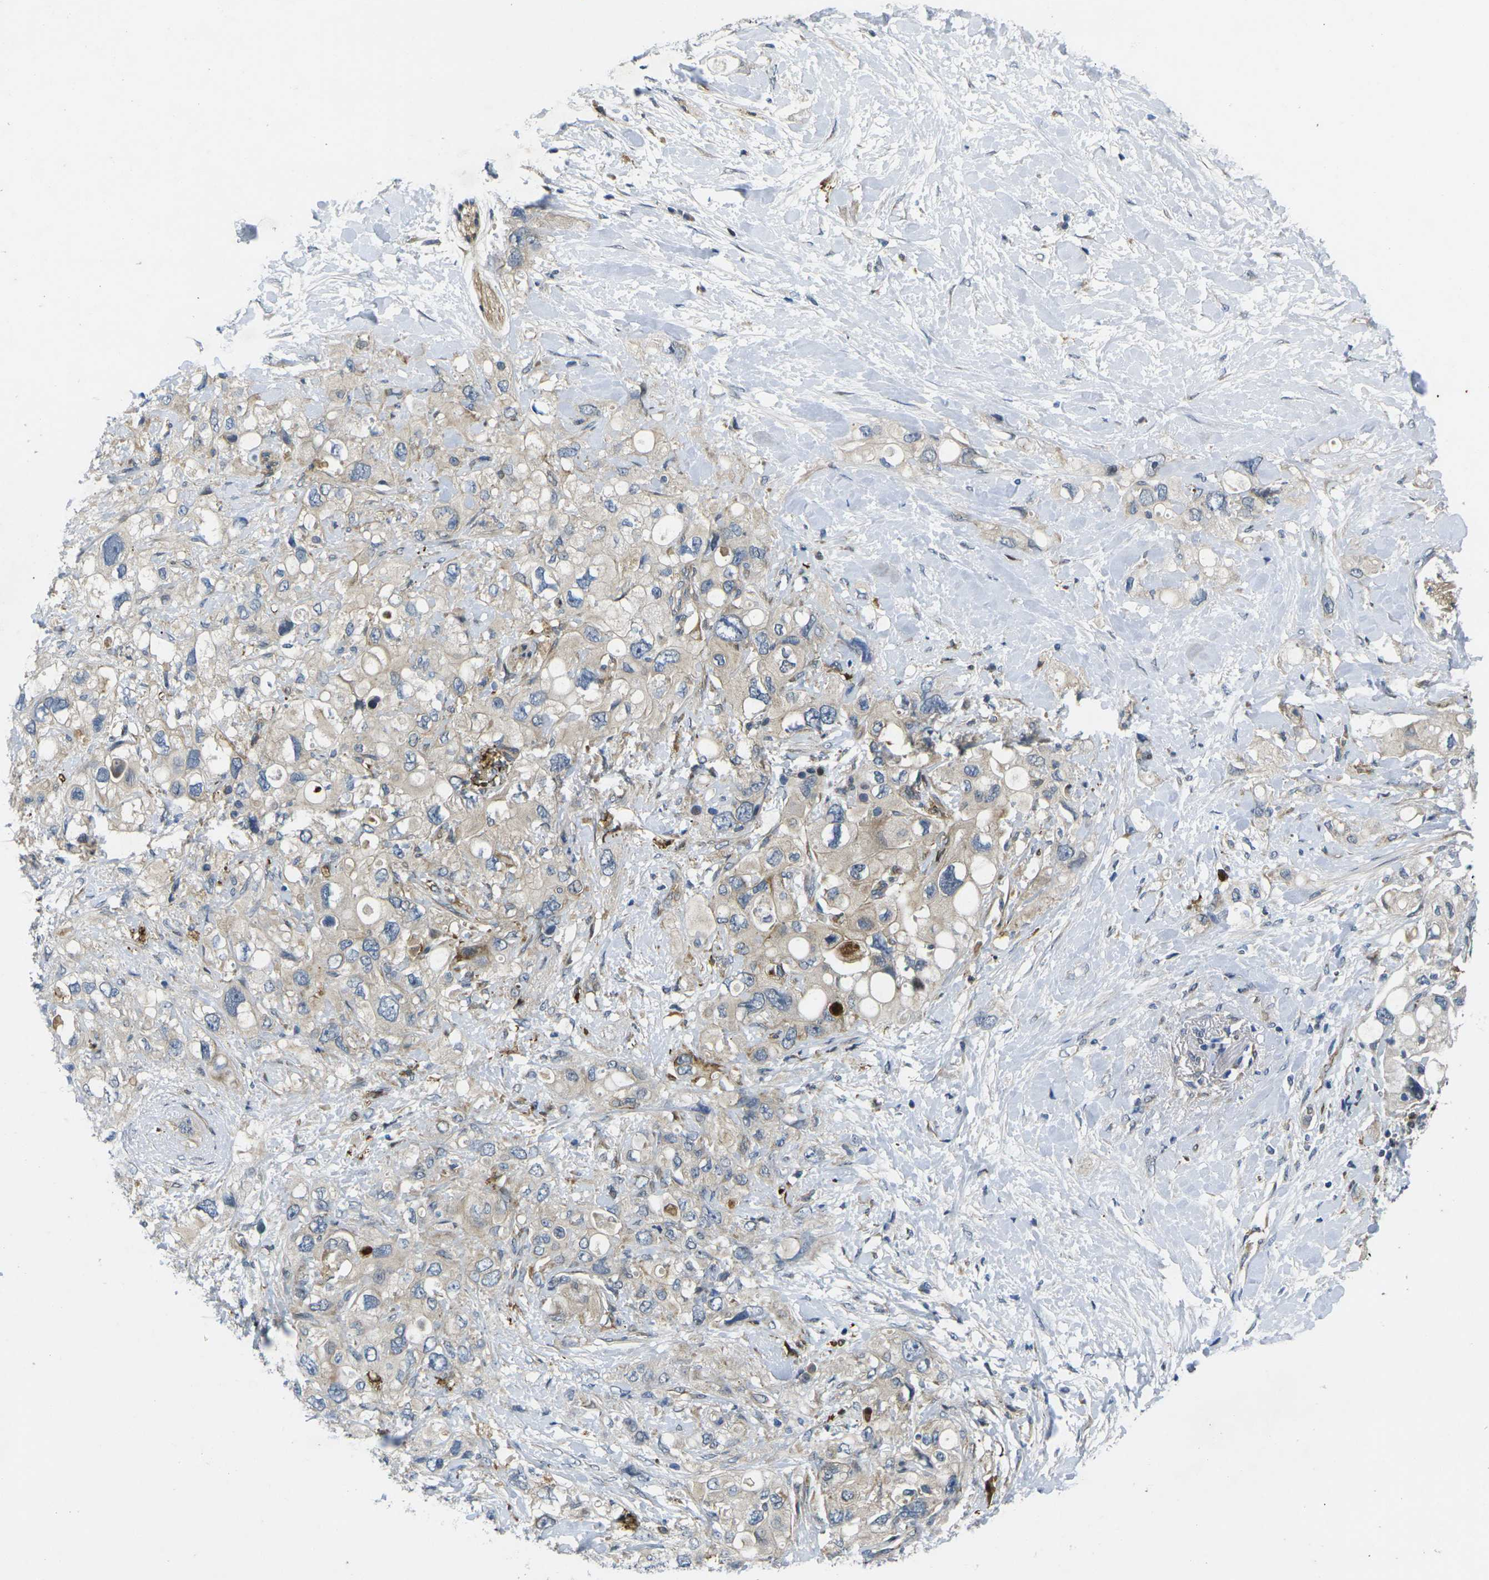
{"staining": {"intensity": "weak", "quantity": ">75%", "location": "cytoplasmic/membranous"}, "tissue": "pancreatic cancer", "cell_type": "Tumor cells", "image_type": "cancer", "snomed": [{"axis": "morphology", "description": "Adenocarcinoma, NOS"}, {"axis": "topography", "description": "Pancreas"}], "caption": "Pancreatic cancer tissue exhibits weak cytoplasmic/membranous staining in approximately >75% of tumor cells Using DAB (brown) and hematoxylin (blue) stains, captured at high magnification using brightfield microscopy.", "gene": "ROBO2", "patient": {"sex": "female", "age": 56}}